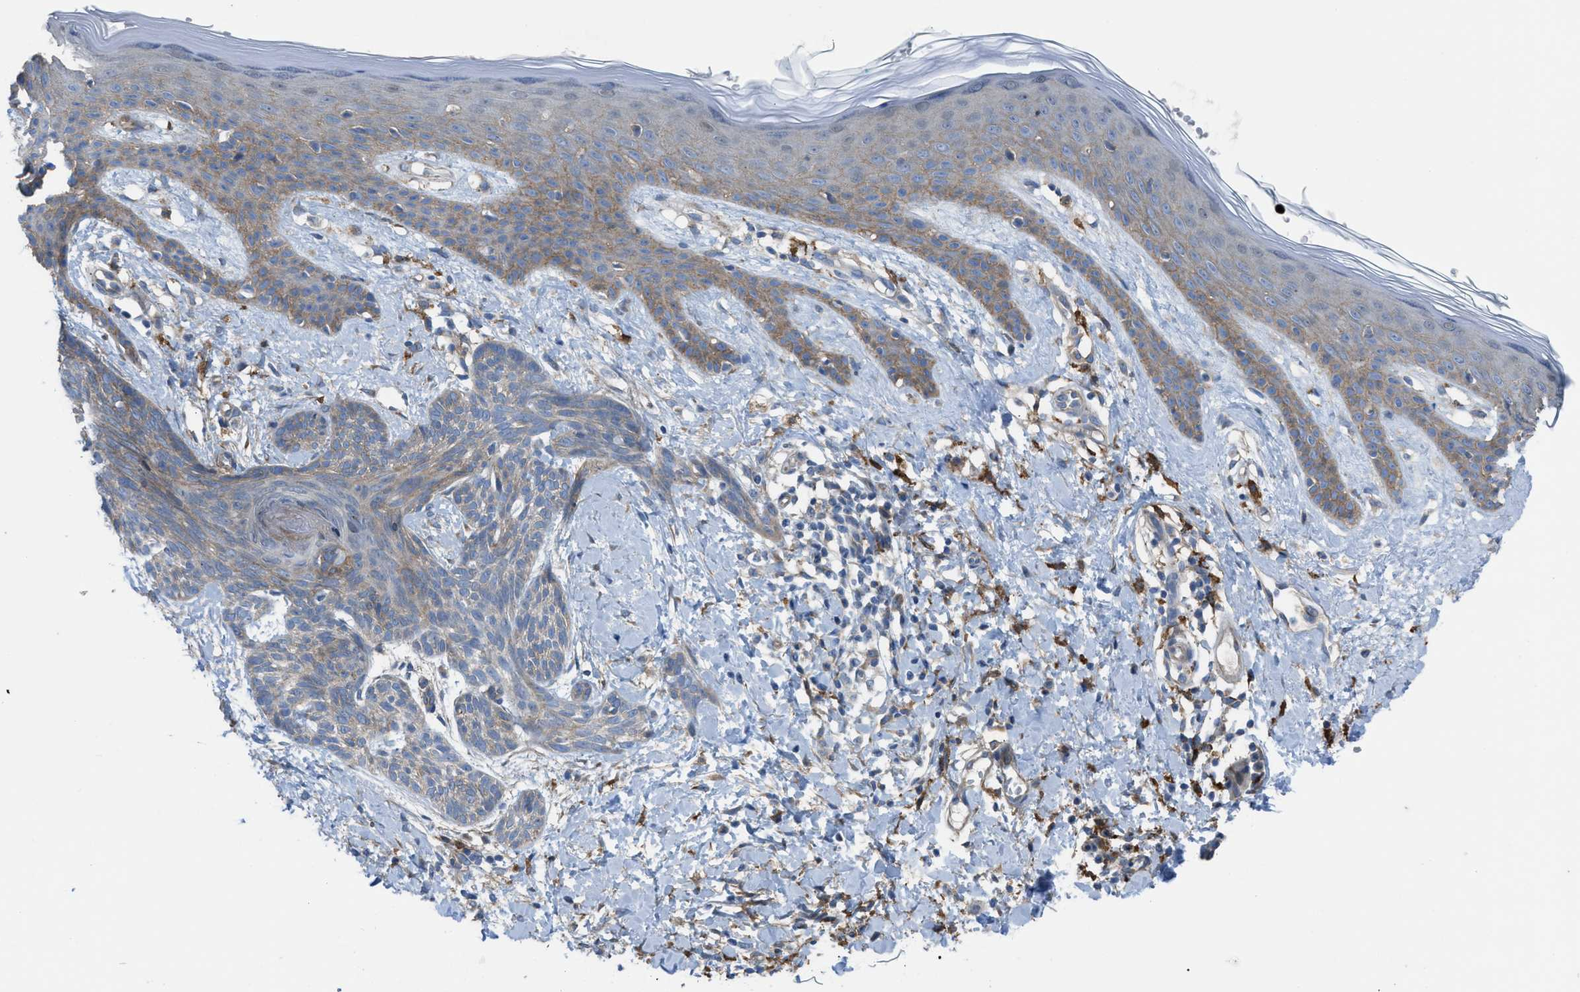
{"staining": {"intensity": "moderate", "quantity": ">75%", "location": "cytoplasmic/membranous"}, "tissue": "skin cancer", "cell_type": "Tumor cells", "image_type": "cancer", "snomed": [{"axis": "morphology", "description": "Basal cell carcinoma"}, {"axis": "topography", "description": "Skin"}], "caption": "Immunohistochemical staining of human skin cancer displays medium levels of moderate cytoplasmic/membranous expression in about >75% of tumor cells.", "gene": "EGFR", "patient": {"sex": "female", "age": 59}}